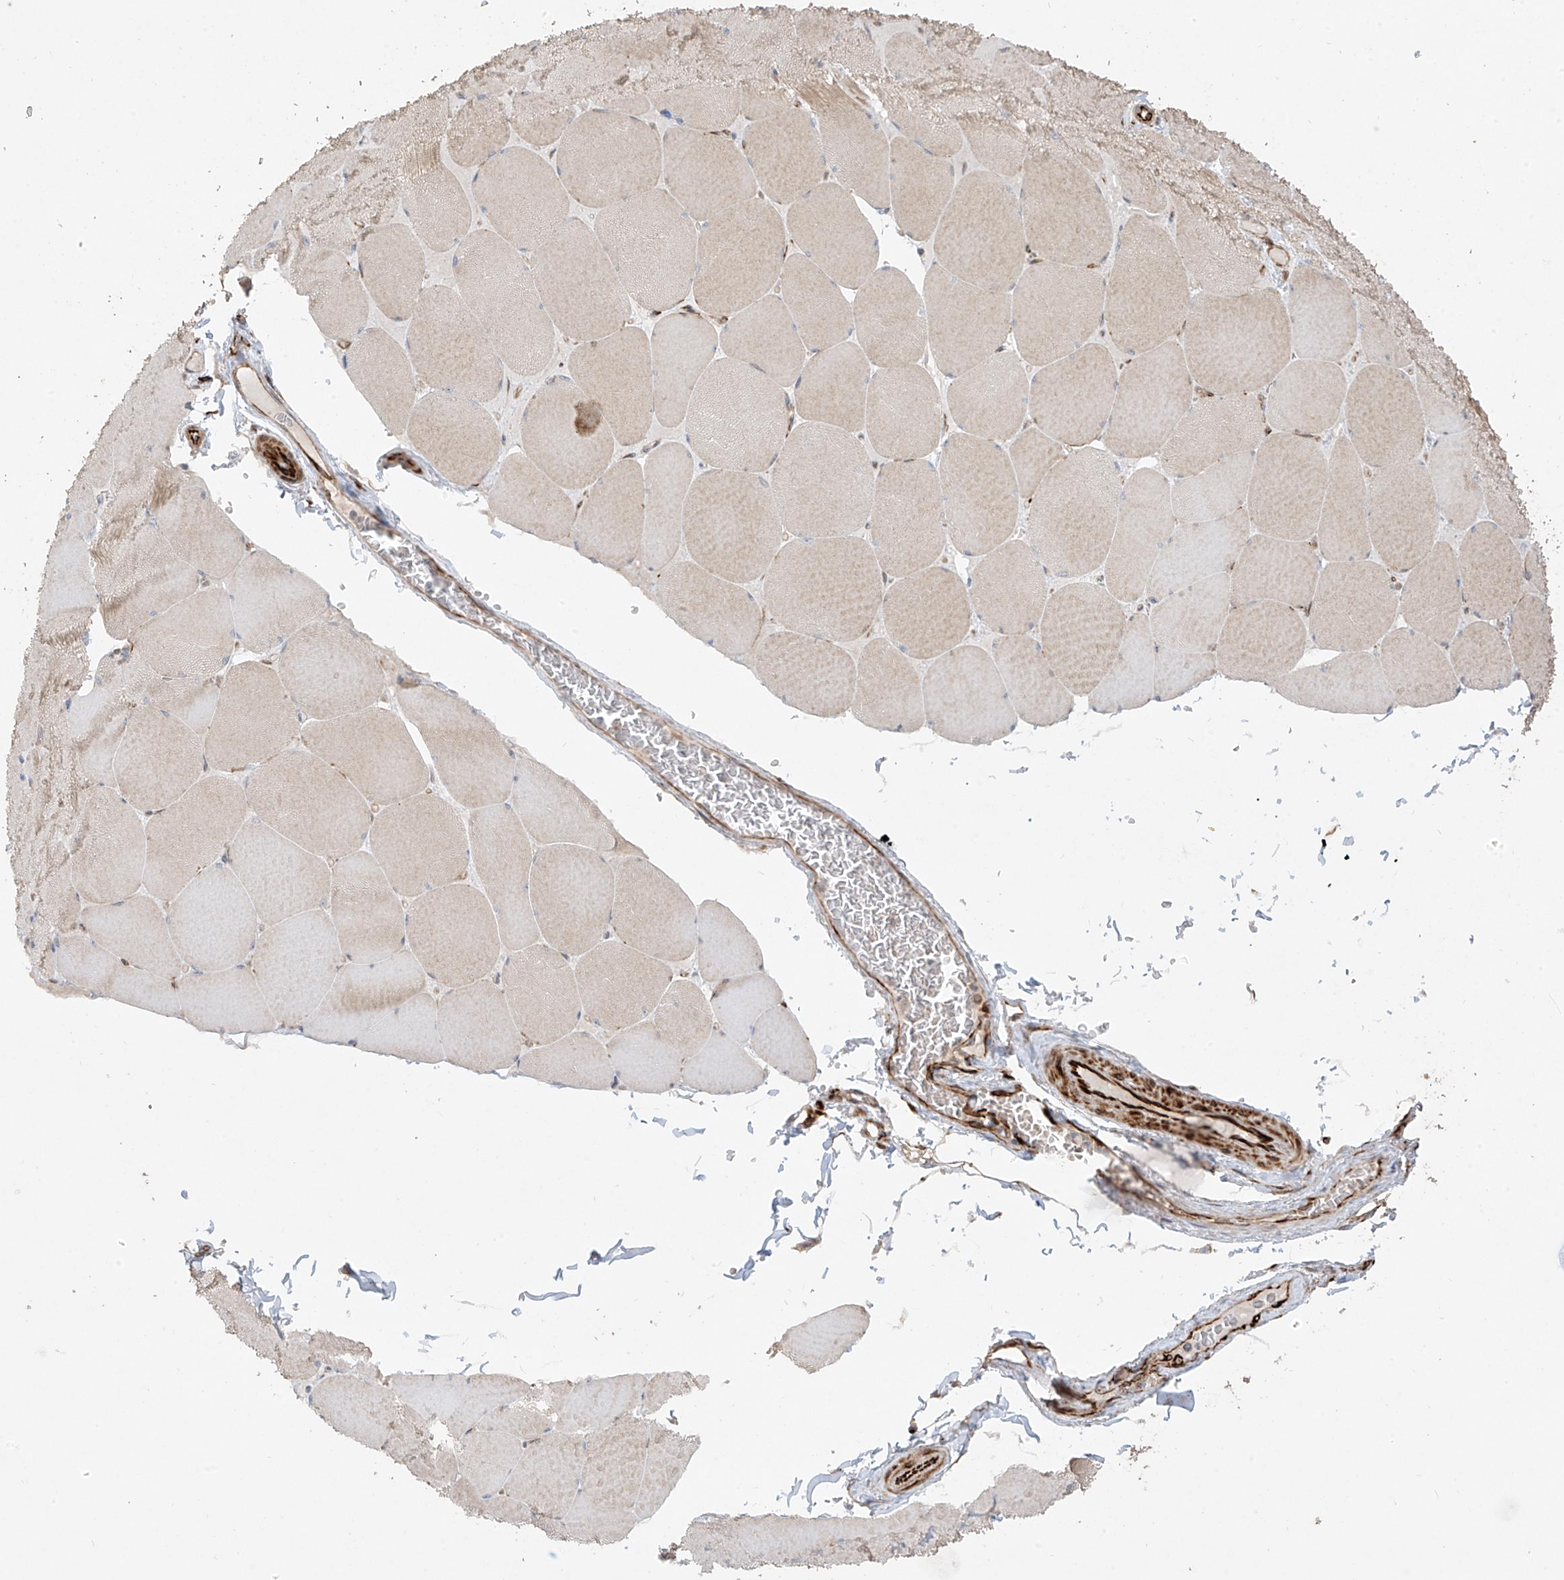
{"staining": {"intensity": "moderate", "quantity": "25%-75%", "location": "cytoplasmic/membranous"}, "tissue": "skeletal muscle", "cell_type": "Myocytes", "image_type": "normal", "snomed": [{"axis": "morphology", "description": "Normal tissue, NOS"}, {"axis": "topography", "description": "Skeletal muscle"}, {"axis": "topography", "description": "Head-Neck"}], "caption": "Immunohistochemistry staining of normal skeletal muscle, which reveals medium levels of moderate cytoplasmic/membranous expression in about 25%-75% of myocytes indicating moderate cytoplasmic/membranous protein positivity. The staining was performed using DAB (3,3'-diaminobenzidine) (brown) for protein detection and nuclei were counterstained in hematoxylin (blue).", "gene": "DCDC2", "patient": {"sex": "male", "age": 66}}